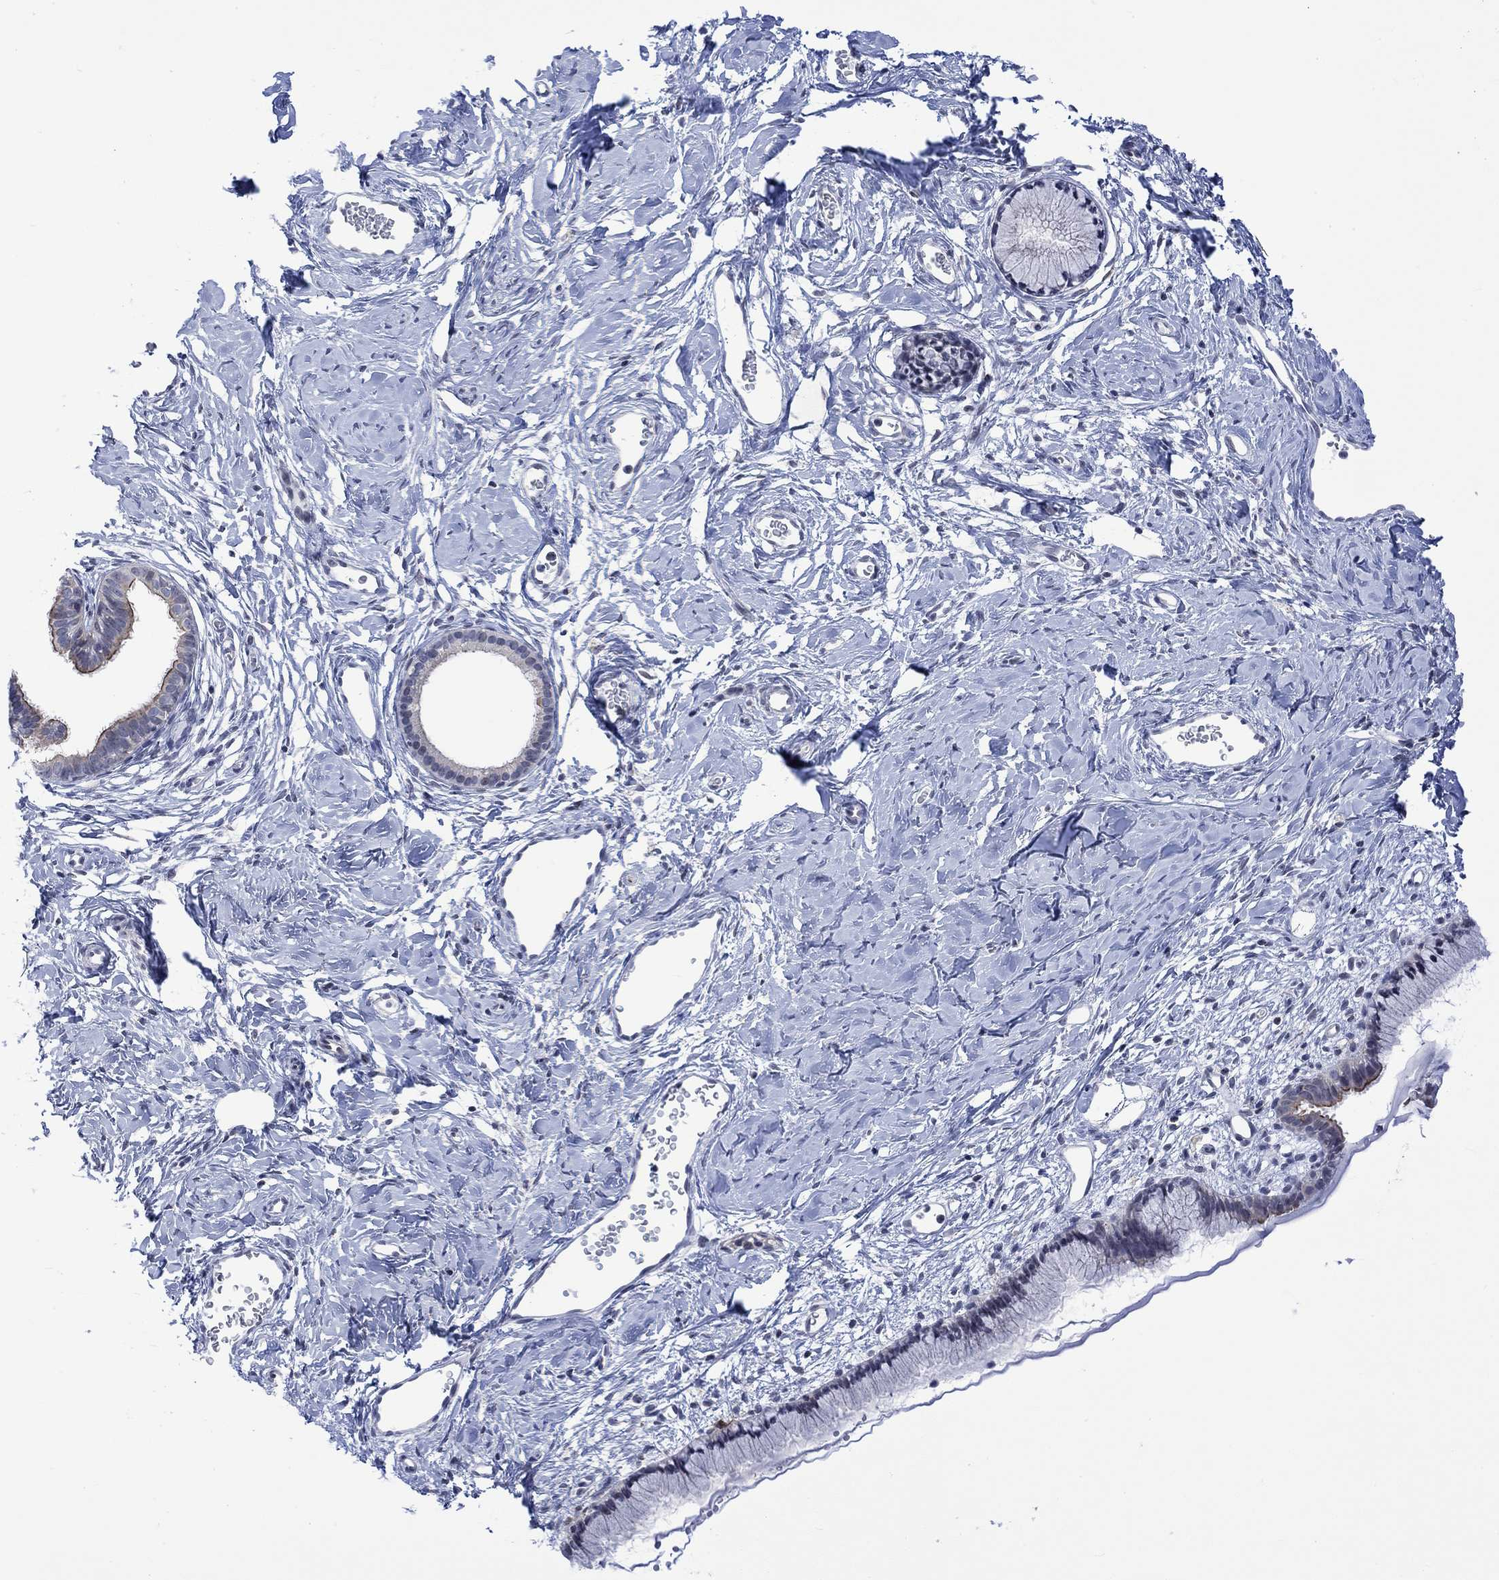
{"staining": {"intensity": "negative", "quantity": "none", "location": "none"}, "tissue": "cervix", "cell_type": "Glandular cells", "image_type": "normal", "snomed": [{"axis": "morphology", "description": "Normal tissue, NOS"}, {"axis": "topography", "description": "Cervix"}], "caption": "Image shows no significant protein positivity in glandular cells of normal cervix. (Stains: DAB immunohistochemistry with hematoxylin counter stain, Microscopy: brightfield microscopy at high magnification).", "gene": "DCX", "patient": {"sex": "female", "age": 40}}